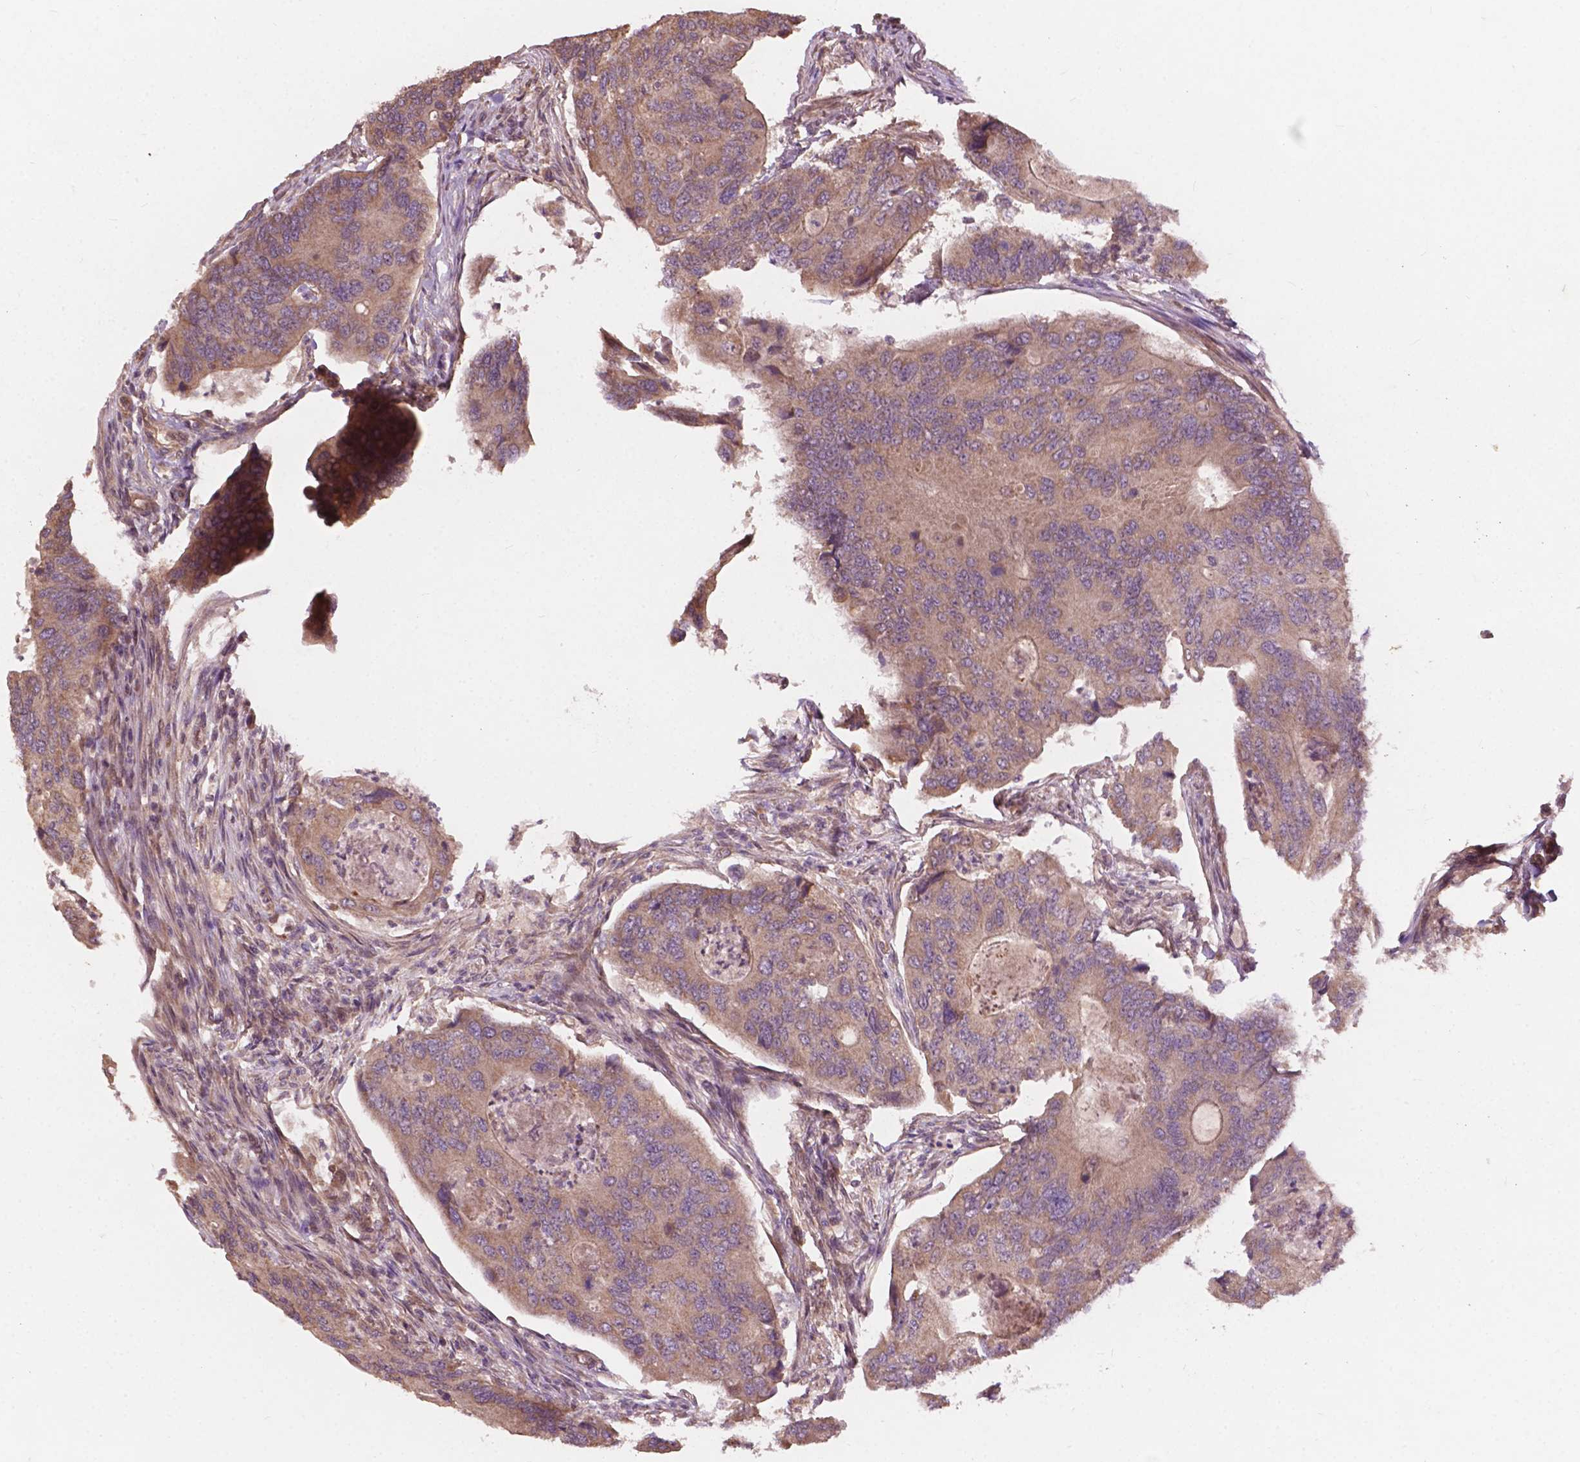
{"staining": {"intensity": "moderate", "quantity": "25%-75%", "location": "cytoplasmic/membranous"}, "tissue": "colorectal cancer", "cell_type": "Tumor cells", "image_type": "cancer", "snomed": [{"axis": "morphology", "description": "Adenocarcinoma, NOS"}, {"axis": "topography", "description": "Colon"}], "caption": "Colorectal cancer tissue displays moderate cytoplasmic/membranous staining in approximately 25%-75% of tumor cells, visualized by immunohistochemistry.", "gene": "CDC42BPA", "patient": {"sex": "female", "age": 67}}